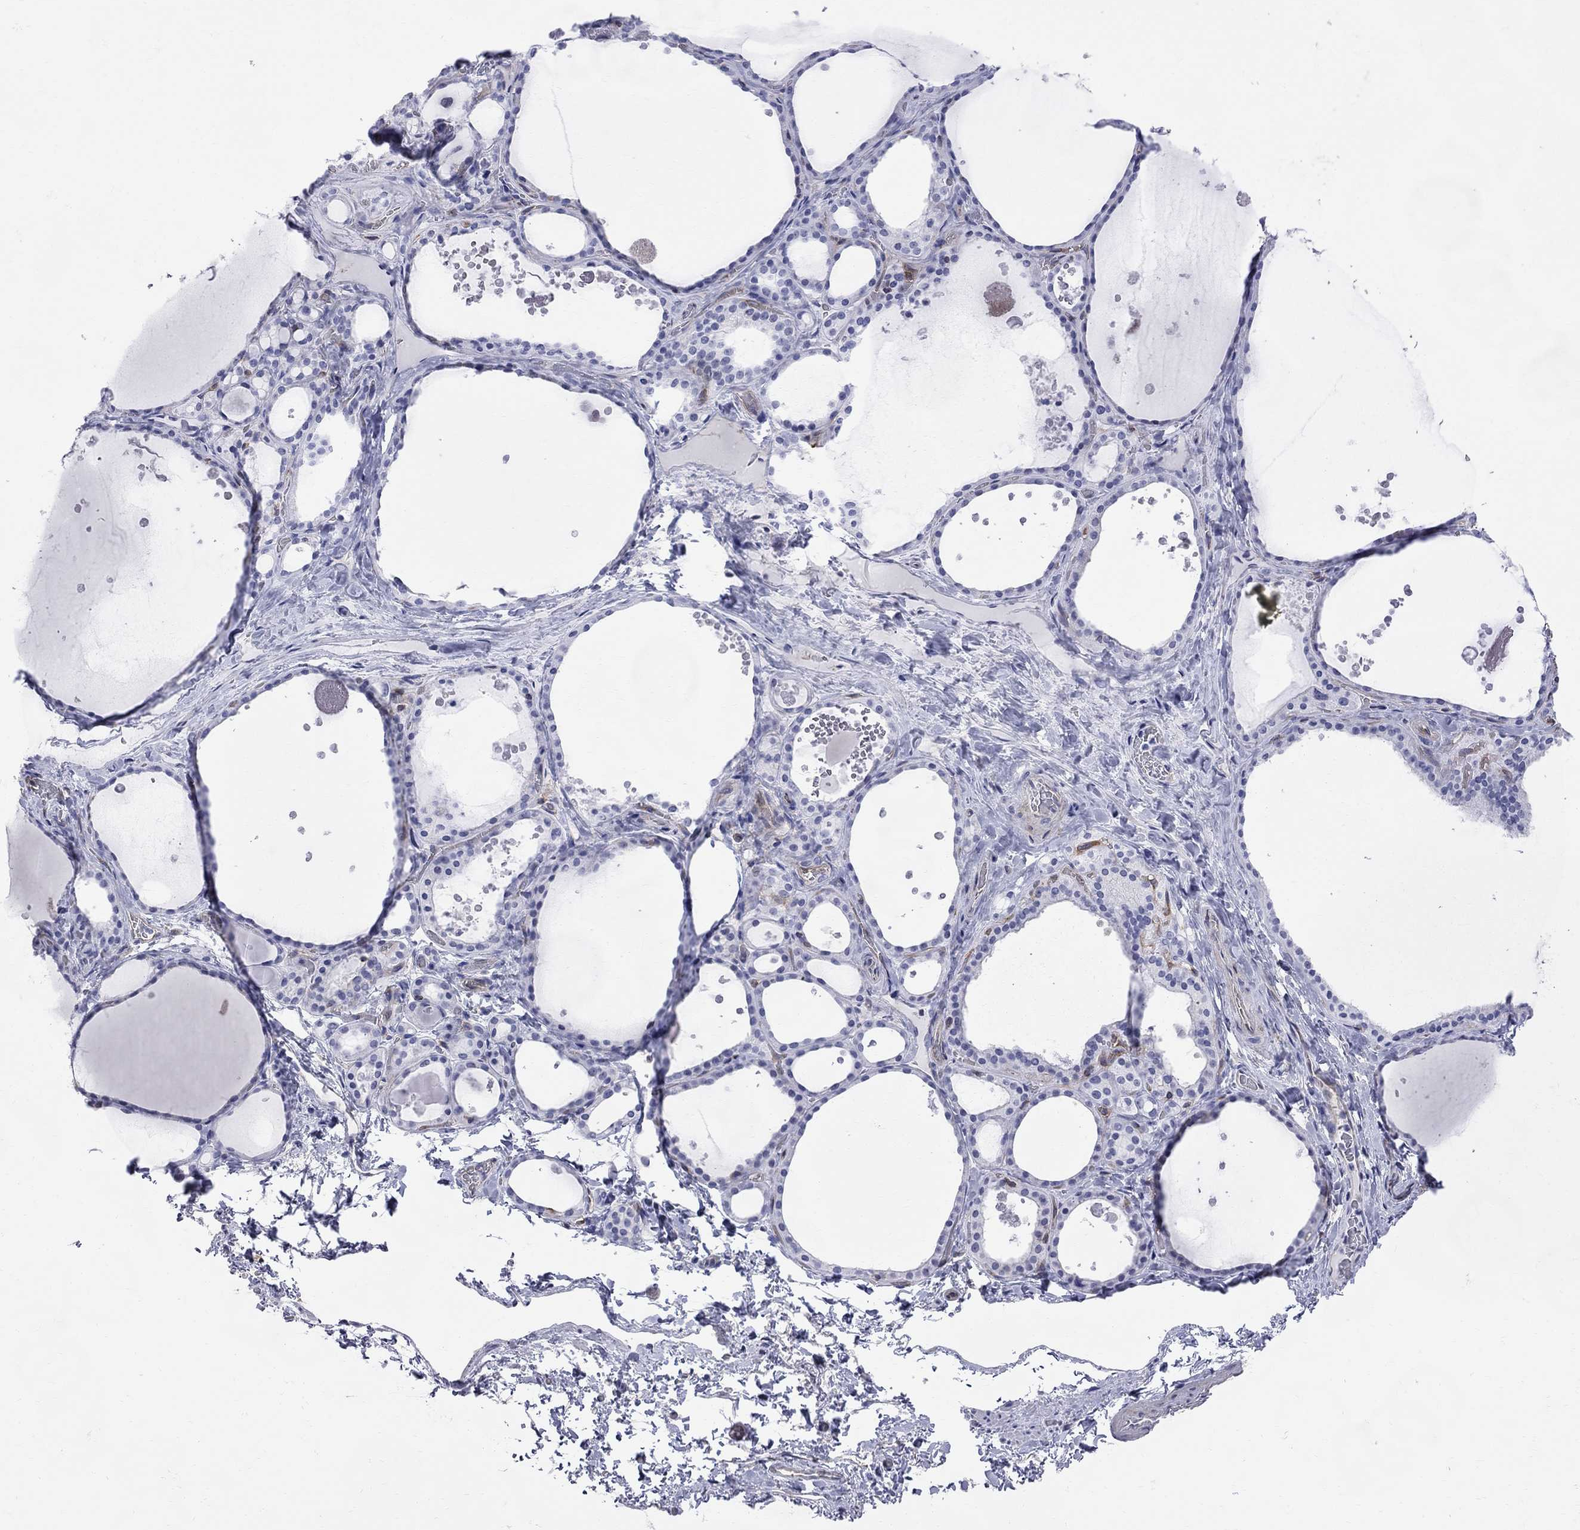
{"staining": {"intensity": "negative", "quantity": "none", "location": "none"}, "tissue": "thyroid gland", "cell_type": "Glandular cells", "image_type": "normal", "snomed": [{"axis": "morphology", "description": "Normal tissue, NOS"}, {"axis": "topography", "description": "Thyroid gland"}], "caption": "IHC of unremarkable human thyroid gland demonstrates no positivity in glandular cells. (DAB immunohistochemistry with hematoxylin counter stain).", "gene": "ABI3", "patient": {"sex": "male", "age": 63}}